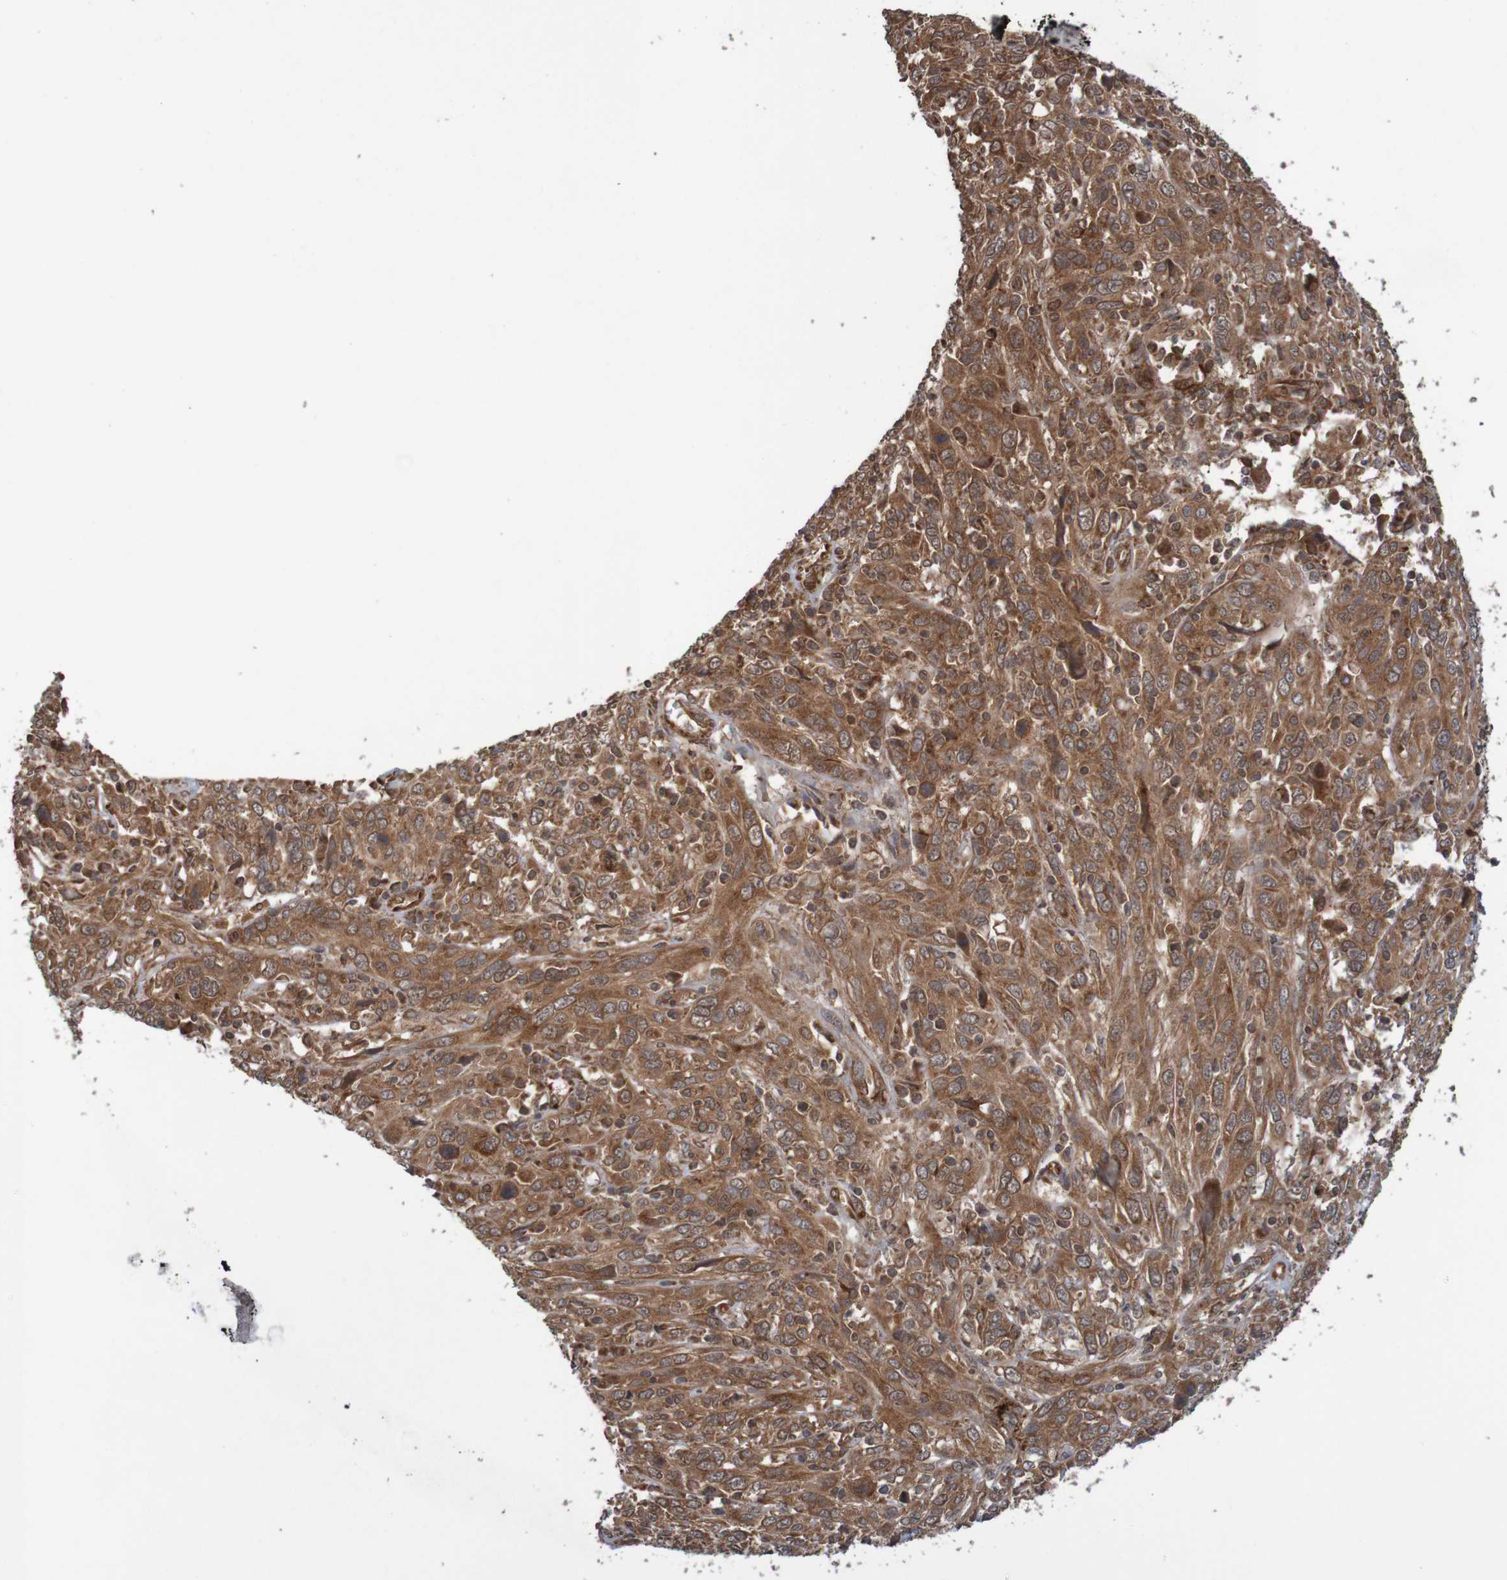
{"staining": {"intensity": "moderate", "quantity": ">75%", "location": "cytoplasmic/membranous"}, "tissue": "cervical cancer", "cell_type": "Tumor cells", "image_type": "cancer", "snomed": [{"axis": "morphology", "description": "Squamous cell carcinoma, NOS"}, {"axis": "topography", "description": "Cervix"}], "caption": "DAB immunohistochemical staining of cervical cancer (squamous cell carcinoma) shows moderate cytoplasmic/membranous protein expression in approximately >75% of tumor cells. The staining was performed using DAB (3,3'-diaminobenzidine), with brown indicating positive protein expression. Nuclei are stained blue with hematoxylin.", "gene": "MRPL52", "patient": {"sex": "female", "age": 46}}